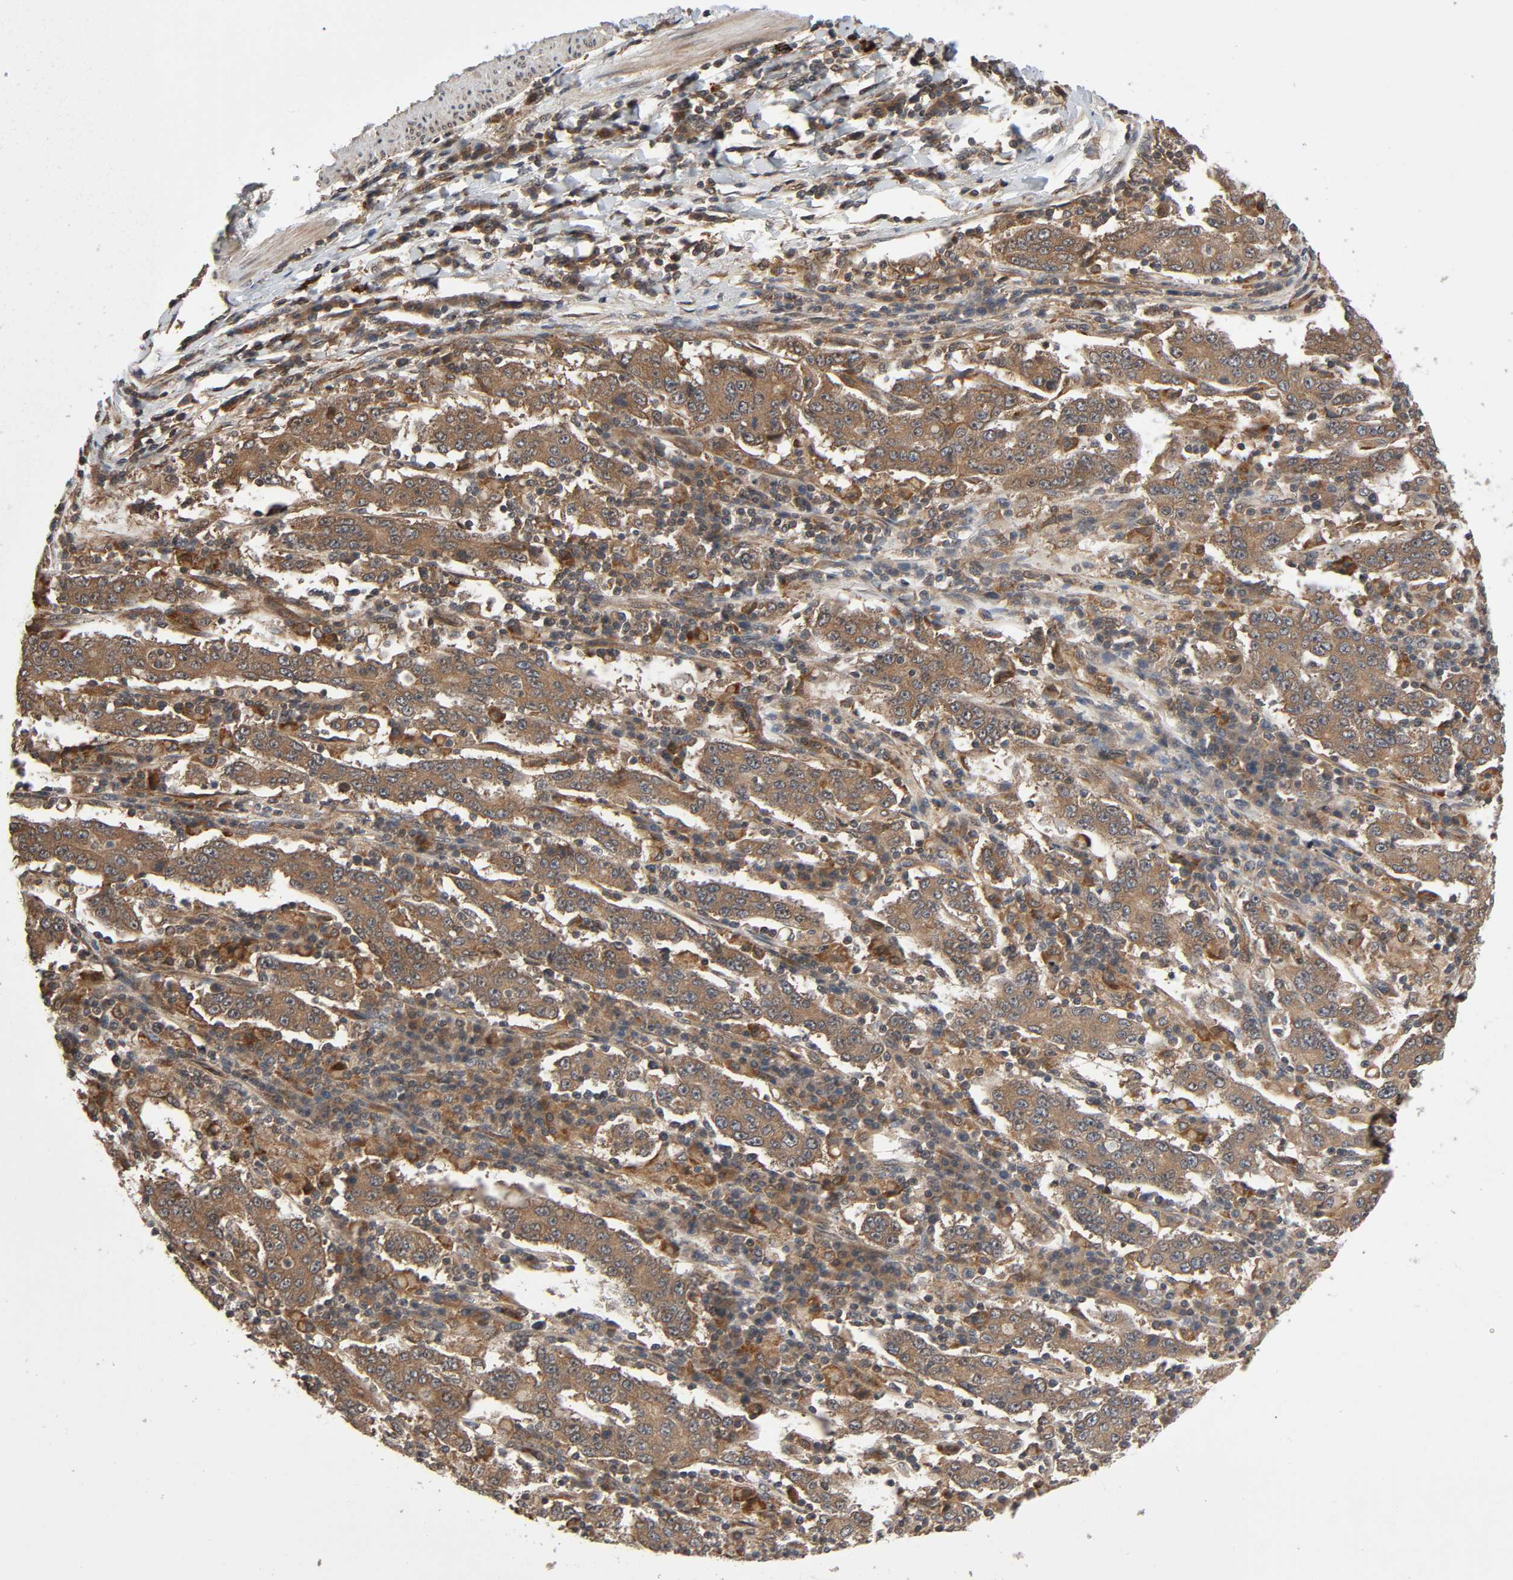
{"staining": {"intensity": "moderate", "quantity": ">75%", "location": "cytoplasmic/membranous"}, "tissue": "stomach cancer", "cell_type": "Tumor cells", "image_type": "cancer", "snomed": [{"axis": "morphology", "description": "Normal tissue, NOS"}, {"axis": "morphology", "description": "Adenocarcinoma, NOS"}, {"axis": "topography", "description": "Stomach, upper"}, {"axis": "topography", "description": "Stomach"}], "caption": "Stomach cancer stained with DAB (3,3'-diaminobenzidine) immunohistochemistry reveals medium levels of moderate cytoplasmic/membranous positivity in about >75% of tumor cells.", "gene": "PPP2R1B", "patient": {"sex": "male", "age": 59}}